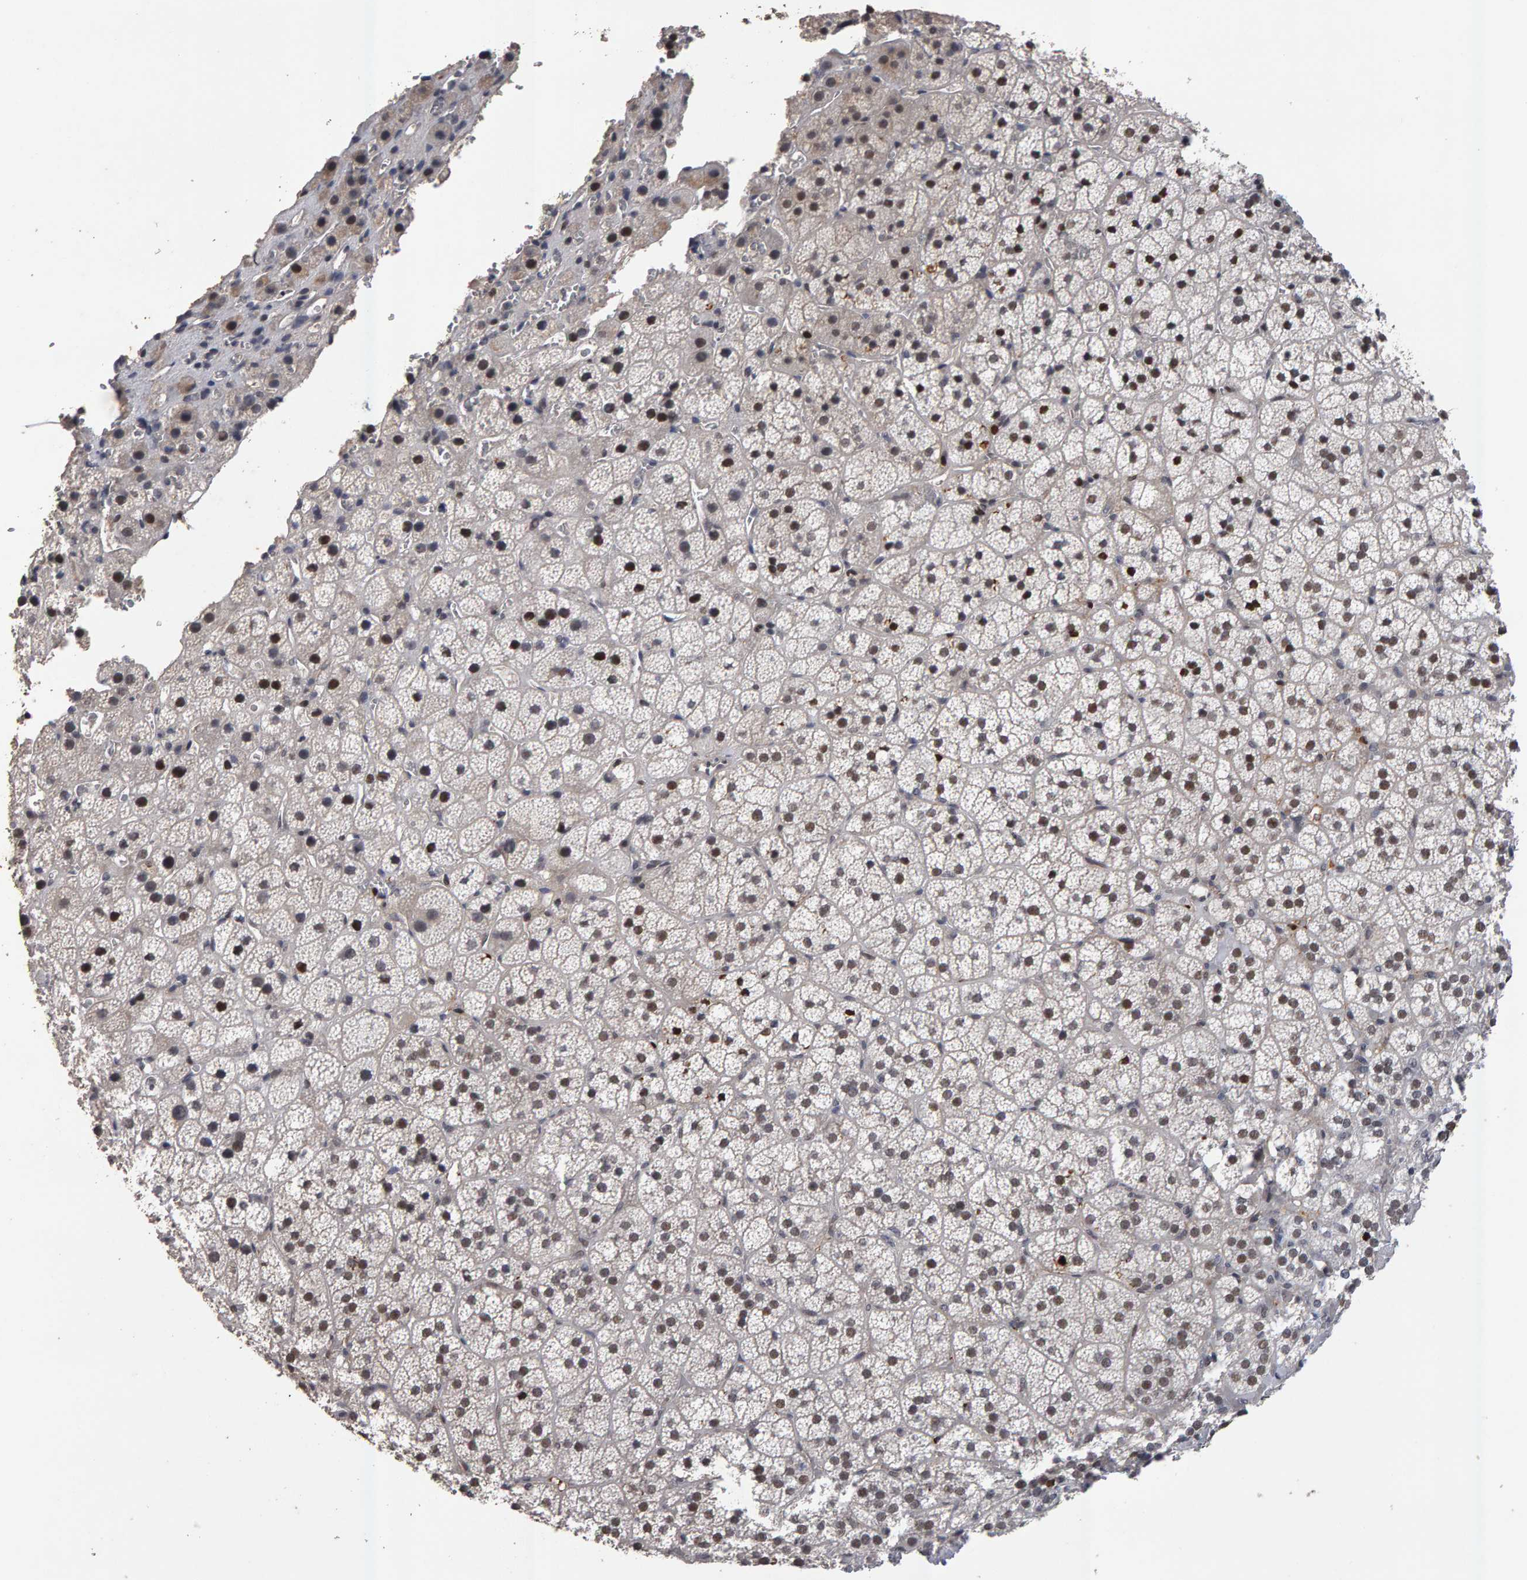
{"staining": {"intensity": "moderate", "quantity": ">75%", "location": "cytoplasmic/membranous,nuclear"}, "tissue": "adrenal gland", "cell_type": "Glandular cells", "image_type": "normal", "snomed": [{"axis": "morphology", "description": "Normal tissue, NOS"}, {"axis": "topography", "description": "Adrenal gland"}], "caption": "Immunohistochemistry (IHC) micrograph of normal adrenal gland stained for a protein (brown), which displays medium levels of moderate cytoplasmic/membranous,nuclear staining in about >75% of glandular cells.", "gene": "IPO8", "patient": {"sex": "female", "age": 44}}